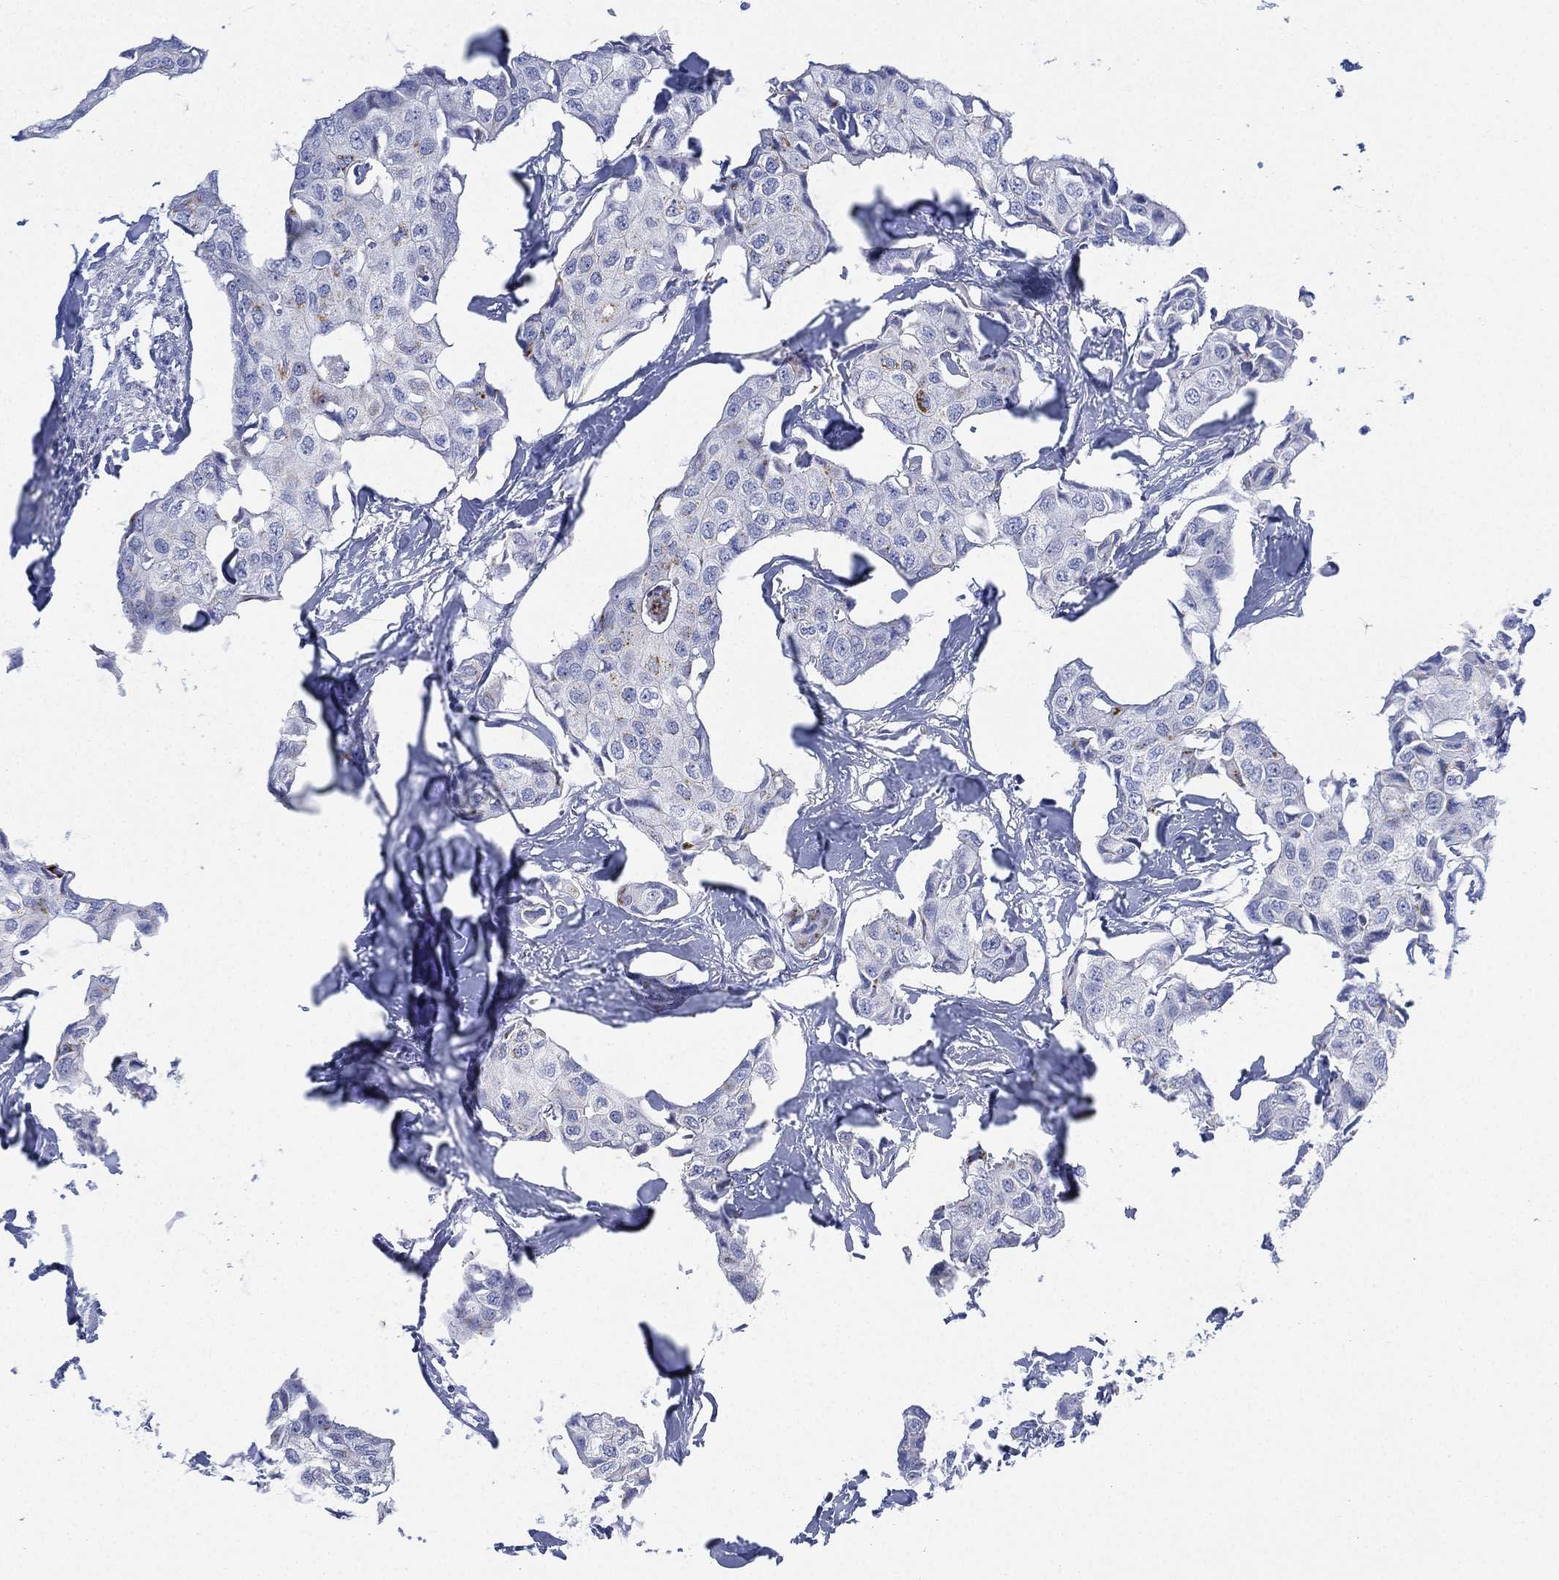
{"staining": {"intensity": "negative", "quantity": "none", "location": "none"}, "tissue": "breast cancer", "cell_type": "Tumor cells", "image_type": "cancer", "snomed": [{"axis": "morphology", "description": "Duct carcinoma"}, {"axis": "topography", "description": "Breast"}], "caption": "IHC micrograph of neoplastic tissue: breast intraductal carcinoma stained with DAB reveals no significant protein staining in tumor cells.", "gene": "SLC9C2", "patient": {"sex": "female", "age": 80}}